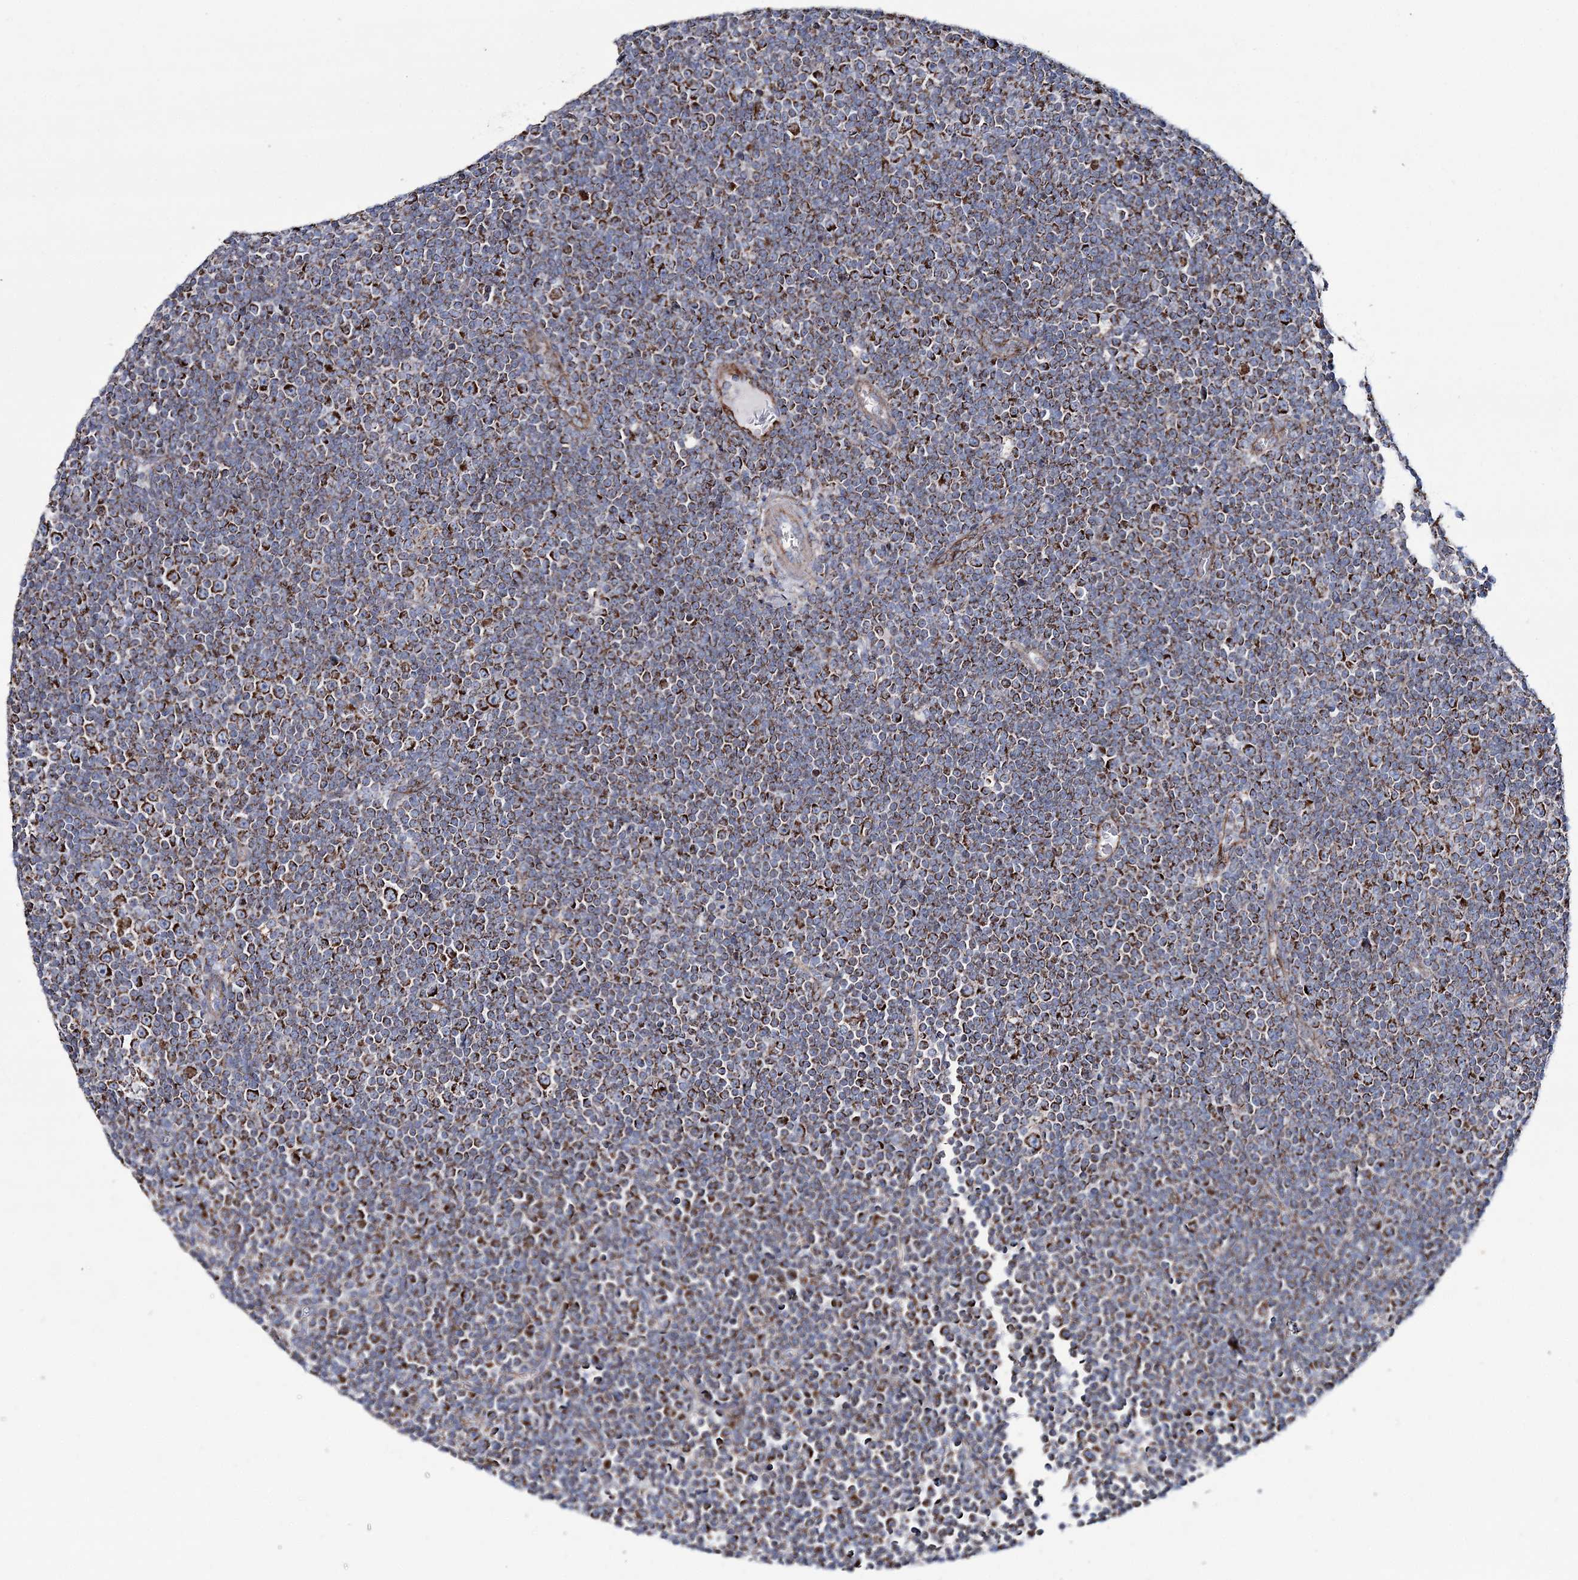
{"staining": {"intensity": "moderate", "quantity": ">75%", "location": "cytoplasmic/membranous"}, "tissue": "lymphoma", "cell_type": "Tumor cells", "image_type": "cancer", "snomed": [{"axis": "morphology", "description": "Malignant lymphoma, non-Hodgkin's type, Low grade"}, {"axis": "topography", "description": "Lymph node"}], "caption": "About >75% of tumor cells in low-grade malignant lymphoma, non-Hodgkin's type demonstrate moderate cytoplasmic/membranous protein staining as visualized by brown immunohistochemical staining.", "gene": "ARHGAP6", "patient": {"sex": "female", "age": 67}}